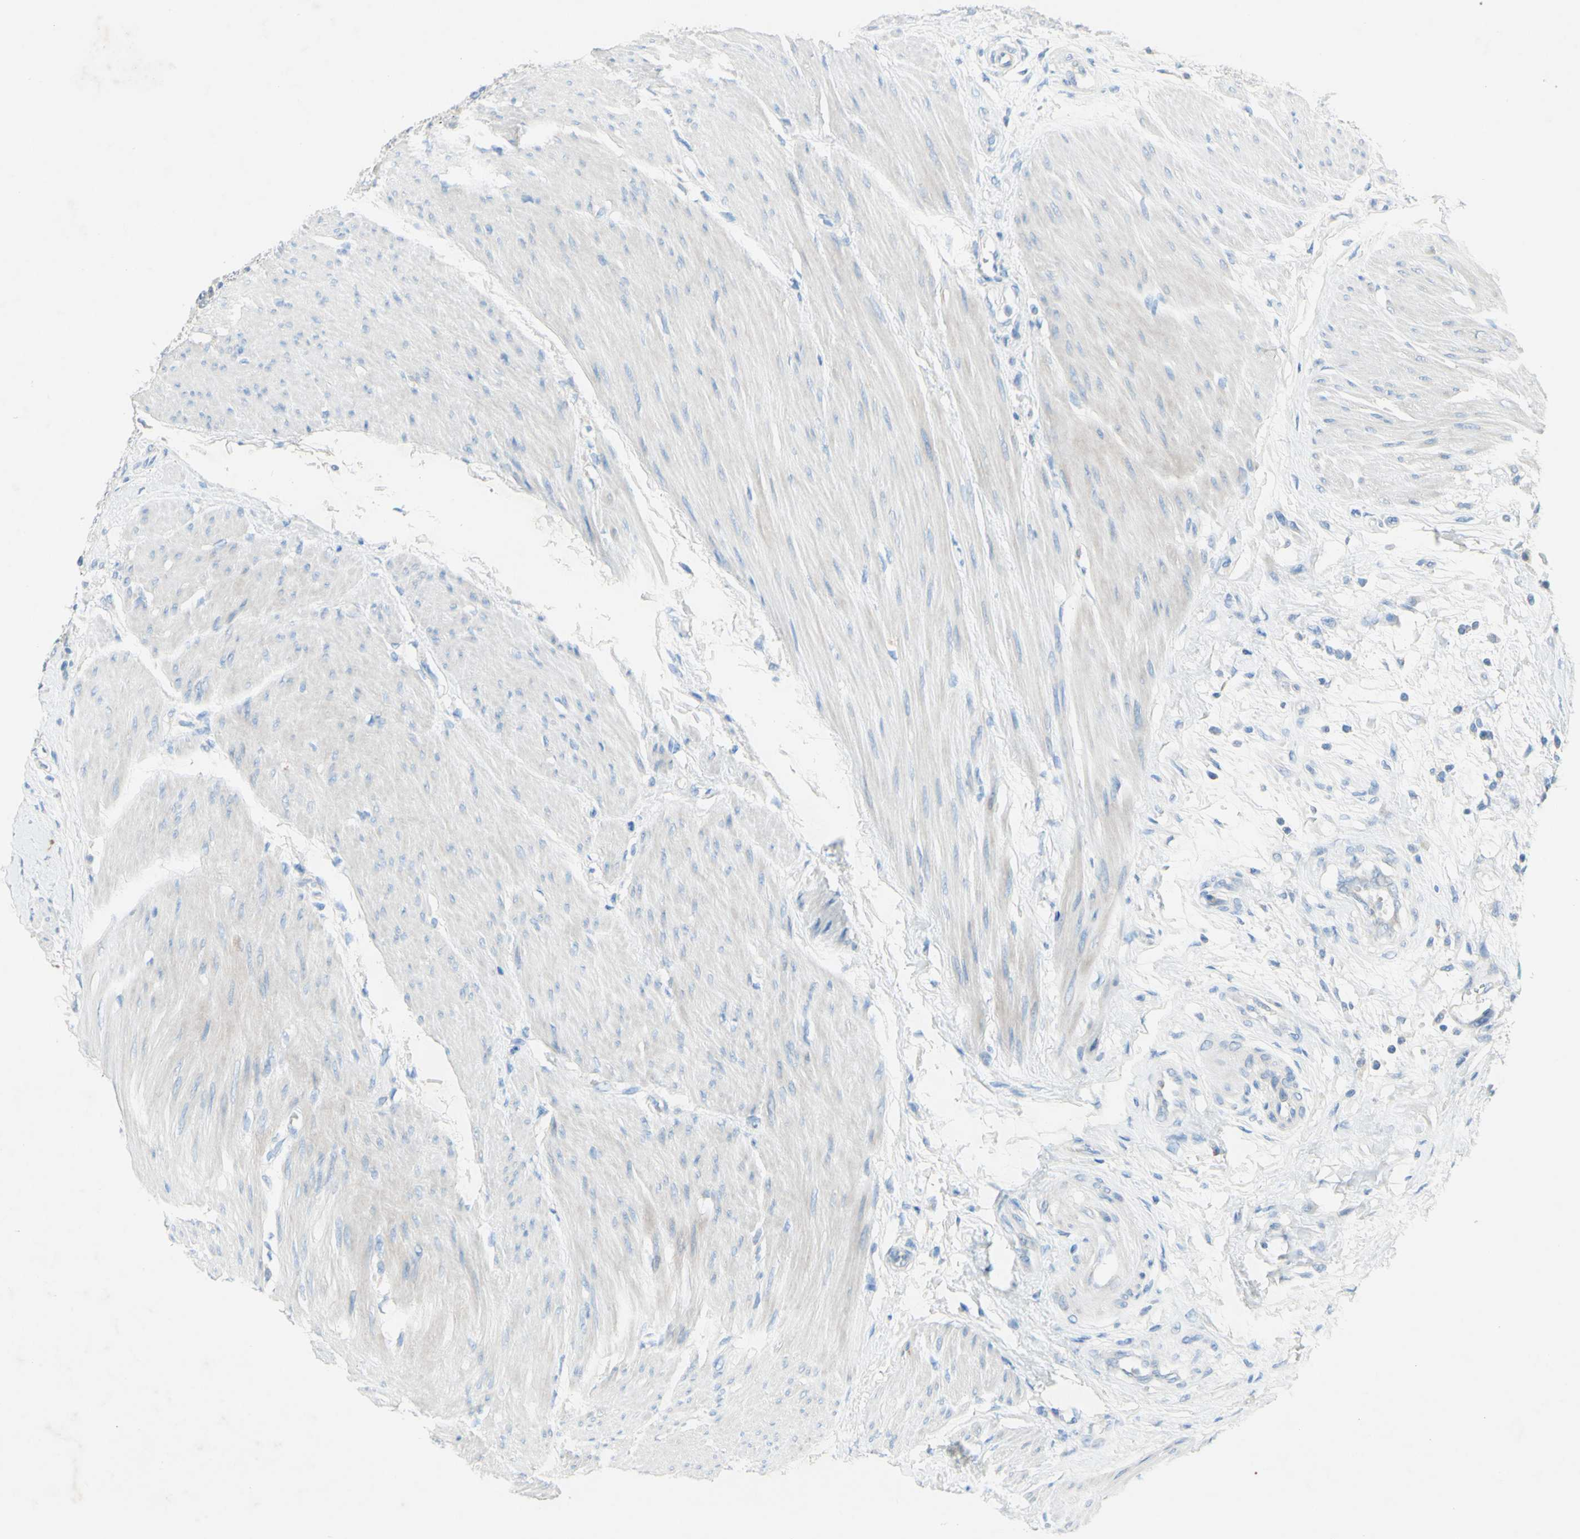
{"staining": {"intensity": "negative", "quantity": "none", "location": "none"}, "tissue": "urothelial cancer", "cell_type": "Tumor cells", "image_type": "cancer", "snomed": [{"axis": "morphology", "description": "Urothelial carcinoma, High grade"}, {"axis": "topography", "description": "Urinary bladder"}], "caption": "An IHC micrograph of high-grade urothelial carcinoma is shown. There is no staining in tumor cells of high-grade urothelial carcinoma. (Immunohistochemistry (ihc), brightfield microscopy, high magnification).", "gene": "ACADL", "patient": {"sex": "male", "age": 35}}